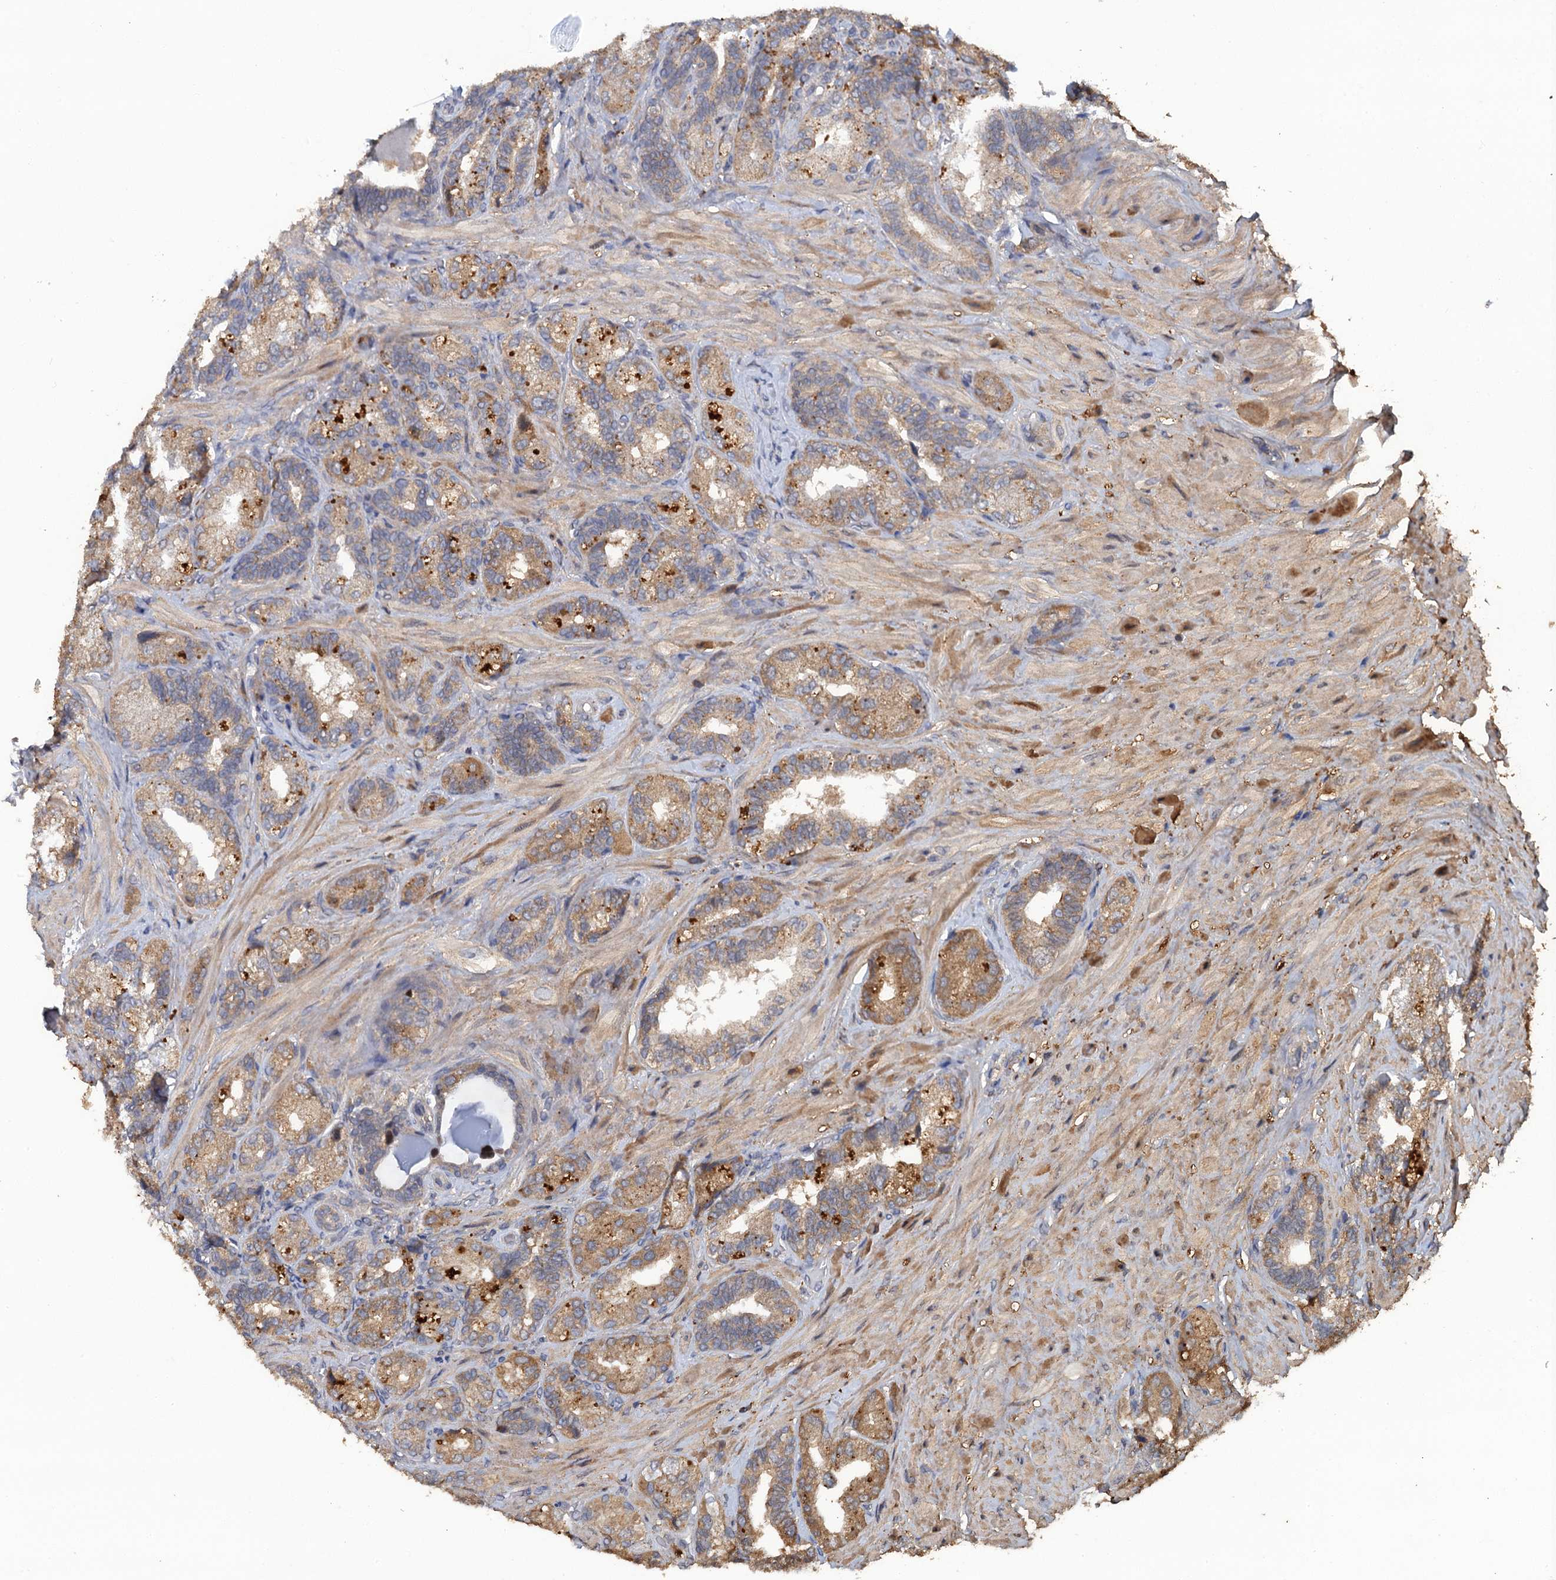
{"staining": {"intensity": "moderate", "quantity": "25%-75%", "location": "cytoplasmic/membranous"}, "tissue": "seminal vesicle", "cell_type": "Glandular cells", "image_type": "normal", "snomed": [{"axis": "morphology", "description": "Normal tissue, NOS"}, {"axis": "topography", "description": "Prostate and seminal vesicle, NOS"}, {"axis": "topography", "description": "Prostate"}, {"axis": "topography", "description": "Seminal veicle"}], "caption": "Immunohistochemistry histopathology image of benign seminal vesicle: human seminal vesicle stained using immunohistochemistry demonstrates medium levels of moderate protein expression localized specifically in the cytoplasmic/membranous of glandular cells, appearing as a cytoplasmic/membranous brown color.", "gene": "HAPLN3", "patient": {"sex": "male", "age": 67}}